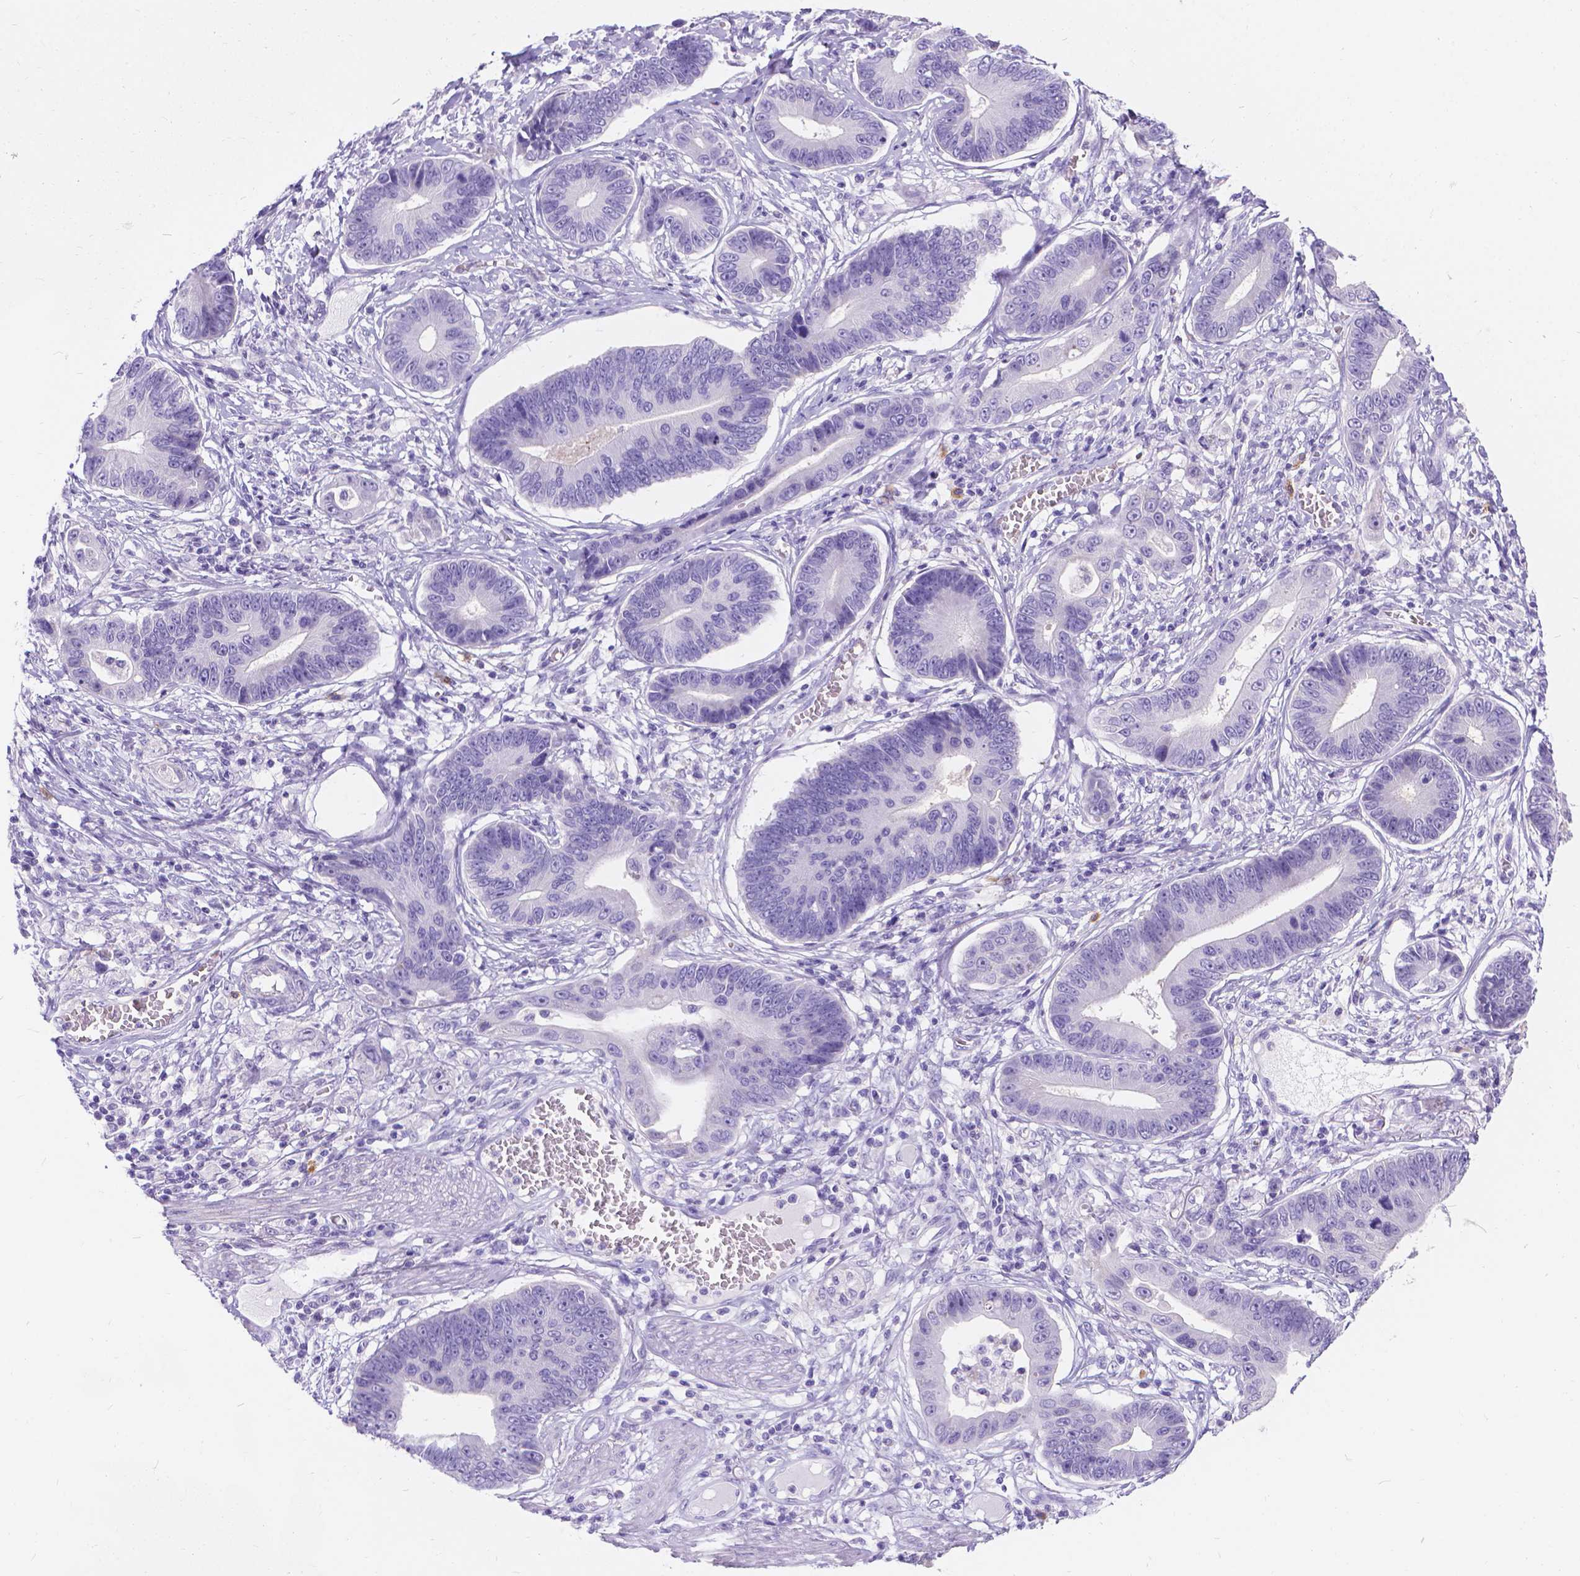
{"staining": {"intensity": "negative", "quantity": "none", "location": "none"}, "tissue": "stomach cancer", "cell_type": "Tumor cells", "image_type": "cancer", "snomed": [{"axis": "morphology", "description": "Adenocarcinoma, NOS"}, {"axis": "topography", "description": "Stomach"}], "caption": "Immunohistochemistry photomicrograph of human stomach cancer stained for a protein (brown), which reveals no staining in tumor cells.", "gene": "GNRHR", "patient": {"sex": "male", "age": 84}}